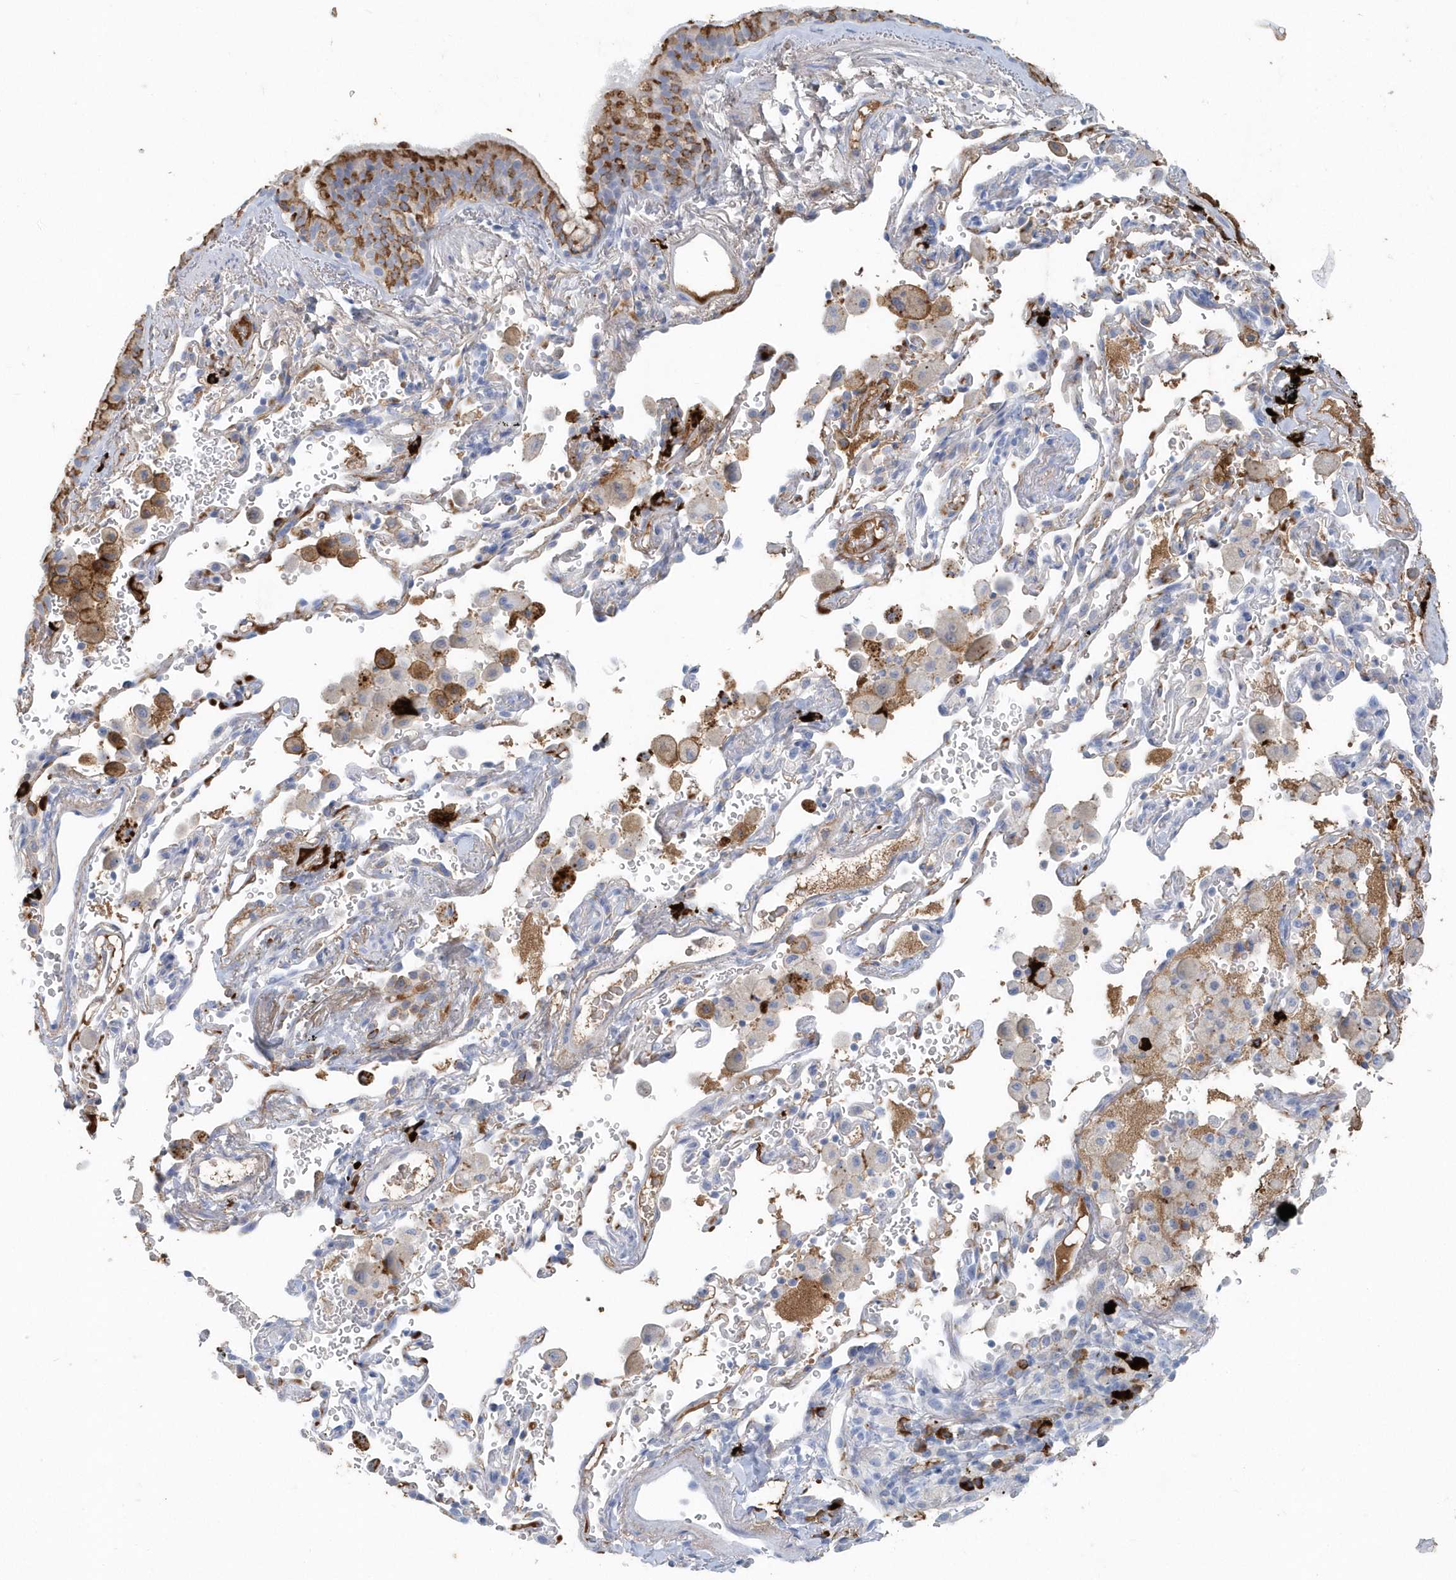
{"staining": {"intensity": "moderate", "quantity": "<25%", "location": "cytoplasmic/membranous"}, "tissue": "bronchus", "cell_type": "Respiratory epithelial cells", "image_type": "normal", "snomed": [{"axis": "morphology", "description": "Normal tissue, NOS"}, {"axis": "morphology", "description": "Adenocarcinoma, NOS"}, {"axis": "topography", "description": "Bronchus"}, {"axis": "topography", "description": "Lung"}], "caption": "Benign bronchus reveals moderate cytoplasmic/membranous staining in approximately <25% of respiratory epithelial cells.", "gene": "JCHAIN", "patient": {"sex": "male", "age": 54}}